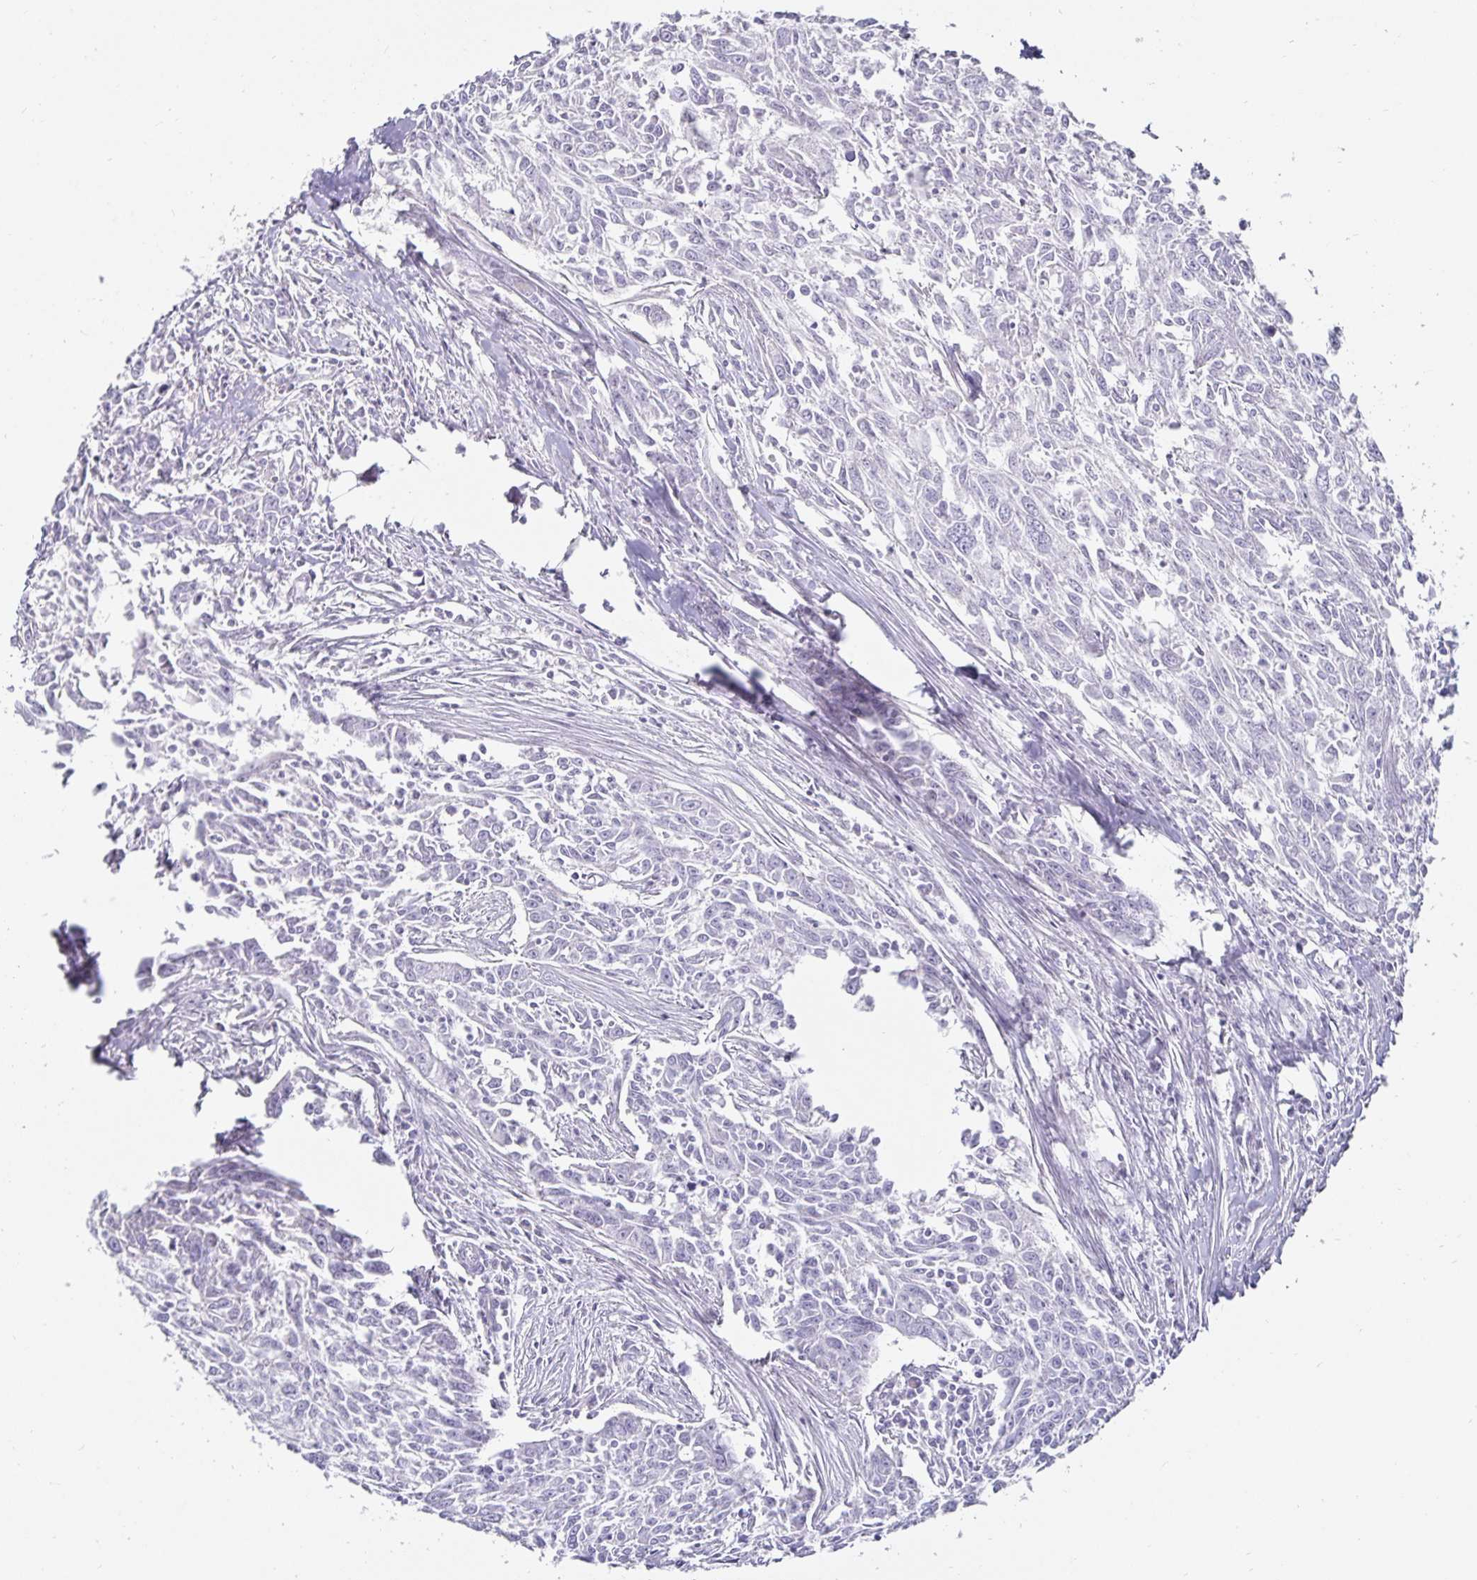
{"staining": {"intensity": "negative", "quantity": "none", "location": "none"}, "tissue": "breast cancer", "cell_type": "Tumor cells", "image_type": "cancer", "snomed": [{"axis": "morphology", "description": "Duct carcinoma"}, {"axis": "topography", "description": "Breast"}], "caption": "The histopathology image shows no significant expression in tumor cells of breast cancer (invasive ductal carcinoma).", "gene": "DEFA6", "patient": {"sex": "female", "age": 50}}